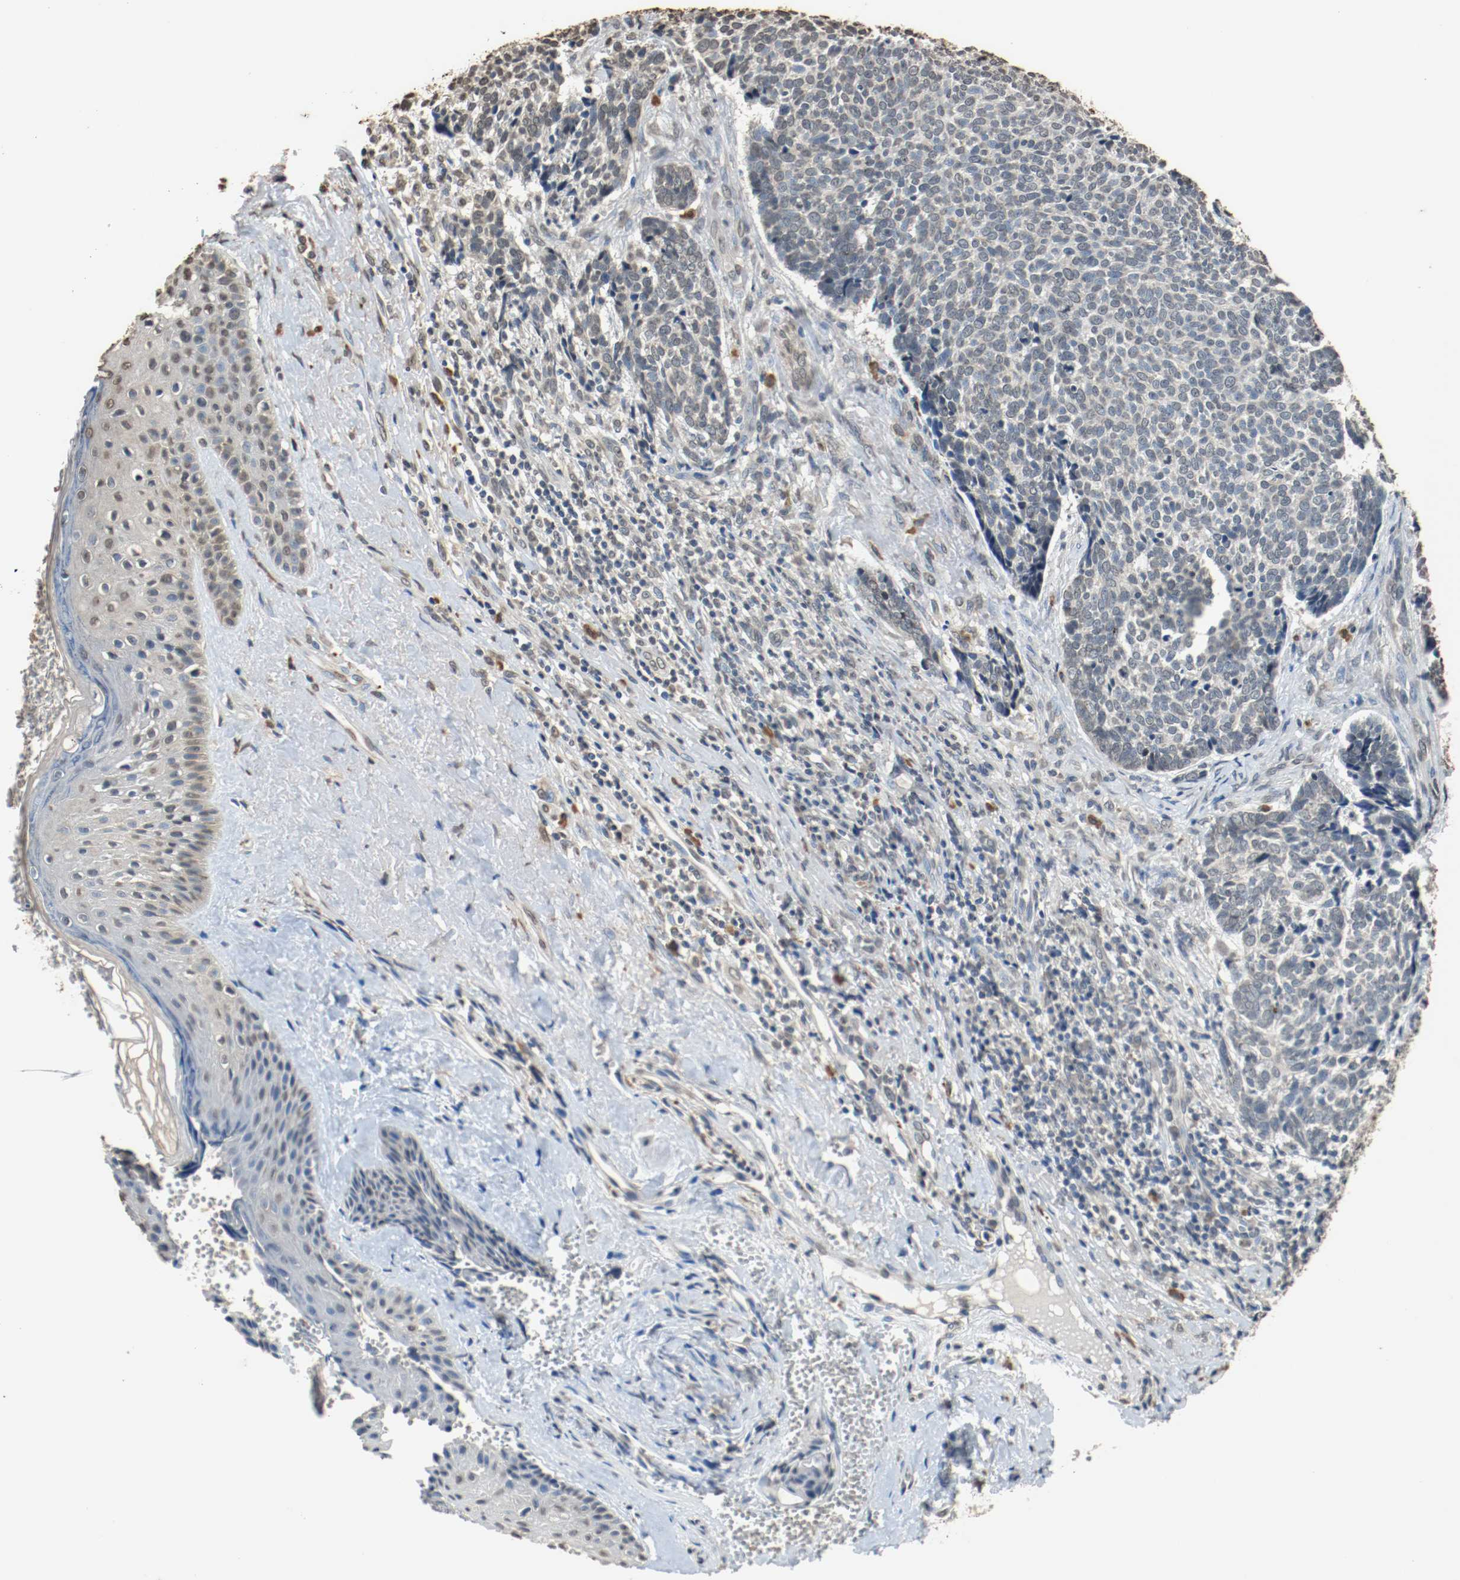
{"staining": {"intensity": "negative", "quantity": "none", "location": "none"}, "tissue": "skin cancer", "cell_type": "Tumor cells", "image_type": "cancer", "snomed": [{"axis": "morphology", "description": "Basal cell carcinoma"}, {"axis": "topography", "description": "Skin"}], "caption": "This is a photomicrograph of IHC staining of basal cell carcinoma (skin), which shows no staining in tumor cells.", "gene": "RTN4", "patient": {"sex": "male", "age": 84}}